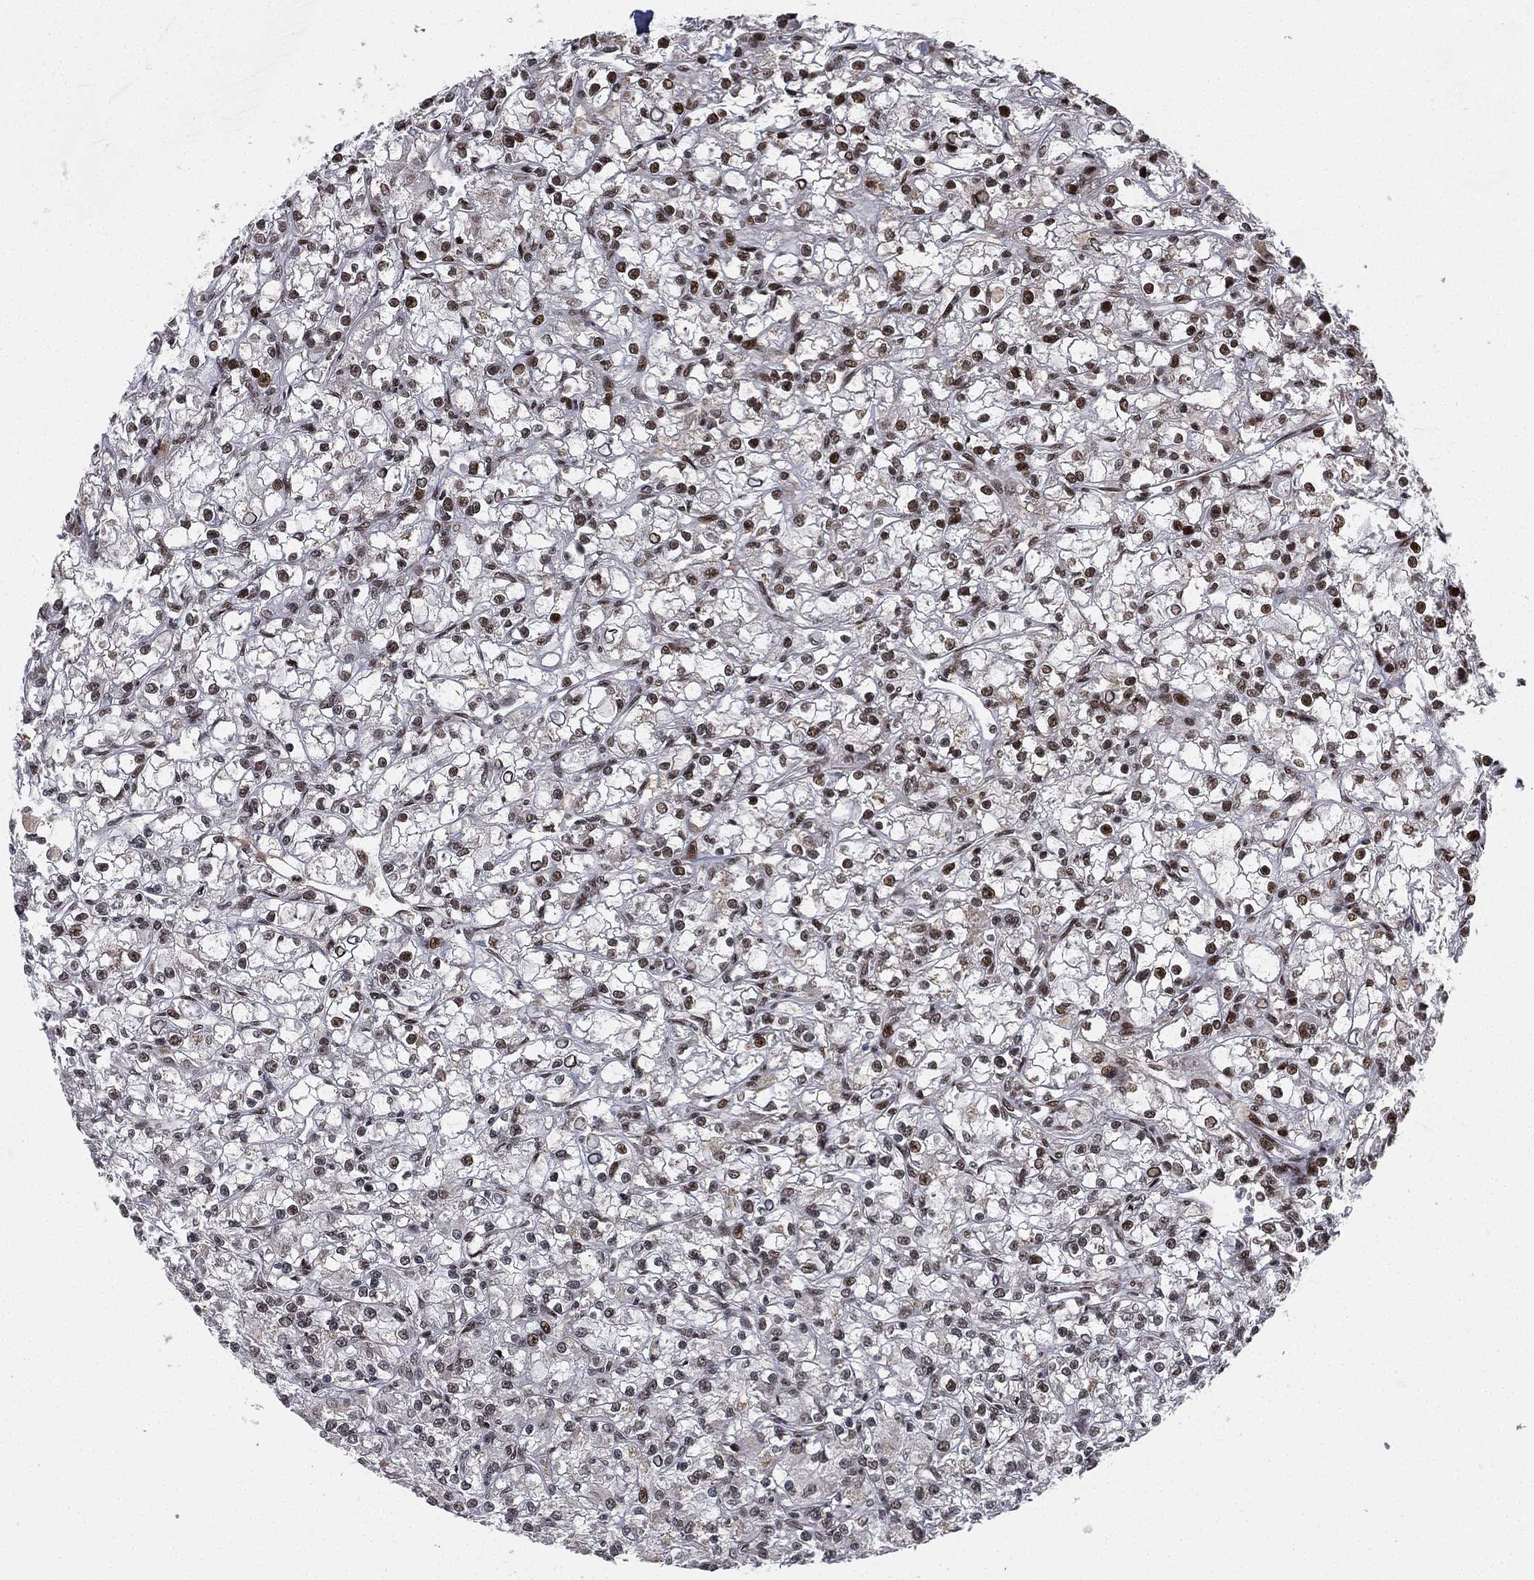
{"staining": {"intensity": "strong", "quantity": "25%-75%", "location": "nuclear"}, "tissue": "renal cancer", "cell_type": "Tumor cells", "image_type": "cancer", "snomed": [{"axis": "morphology", "description": "Adenocarcinoma, NOS"}, {"axis": "topography", "description": "Kidney"}], "caption": "Immunohistochemical staining of renal cancer (adenocarcinoma) demonstrates high levels of strong nuclear expression in approximately 25%-75% of tumor cells. The staining was performed using DAB to visualize the protein expression in brown, while the nuclei were stained in blue with hematoxylin (Magnification: 20x).", "gene": "RTF1", "patient": {"sex": "female", "age": 59}}